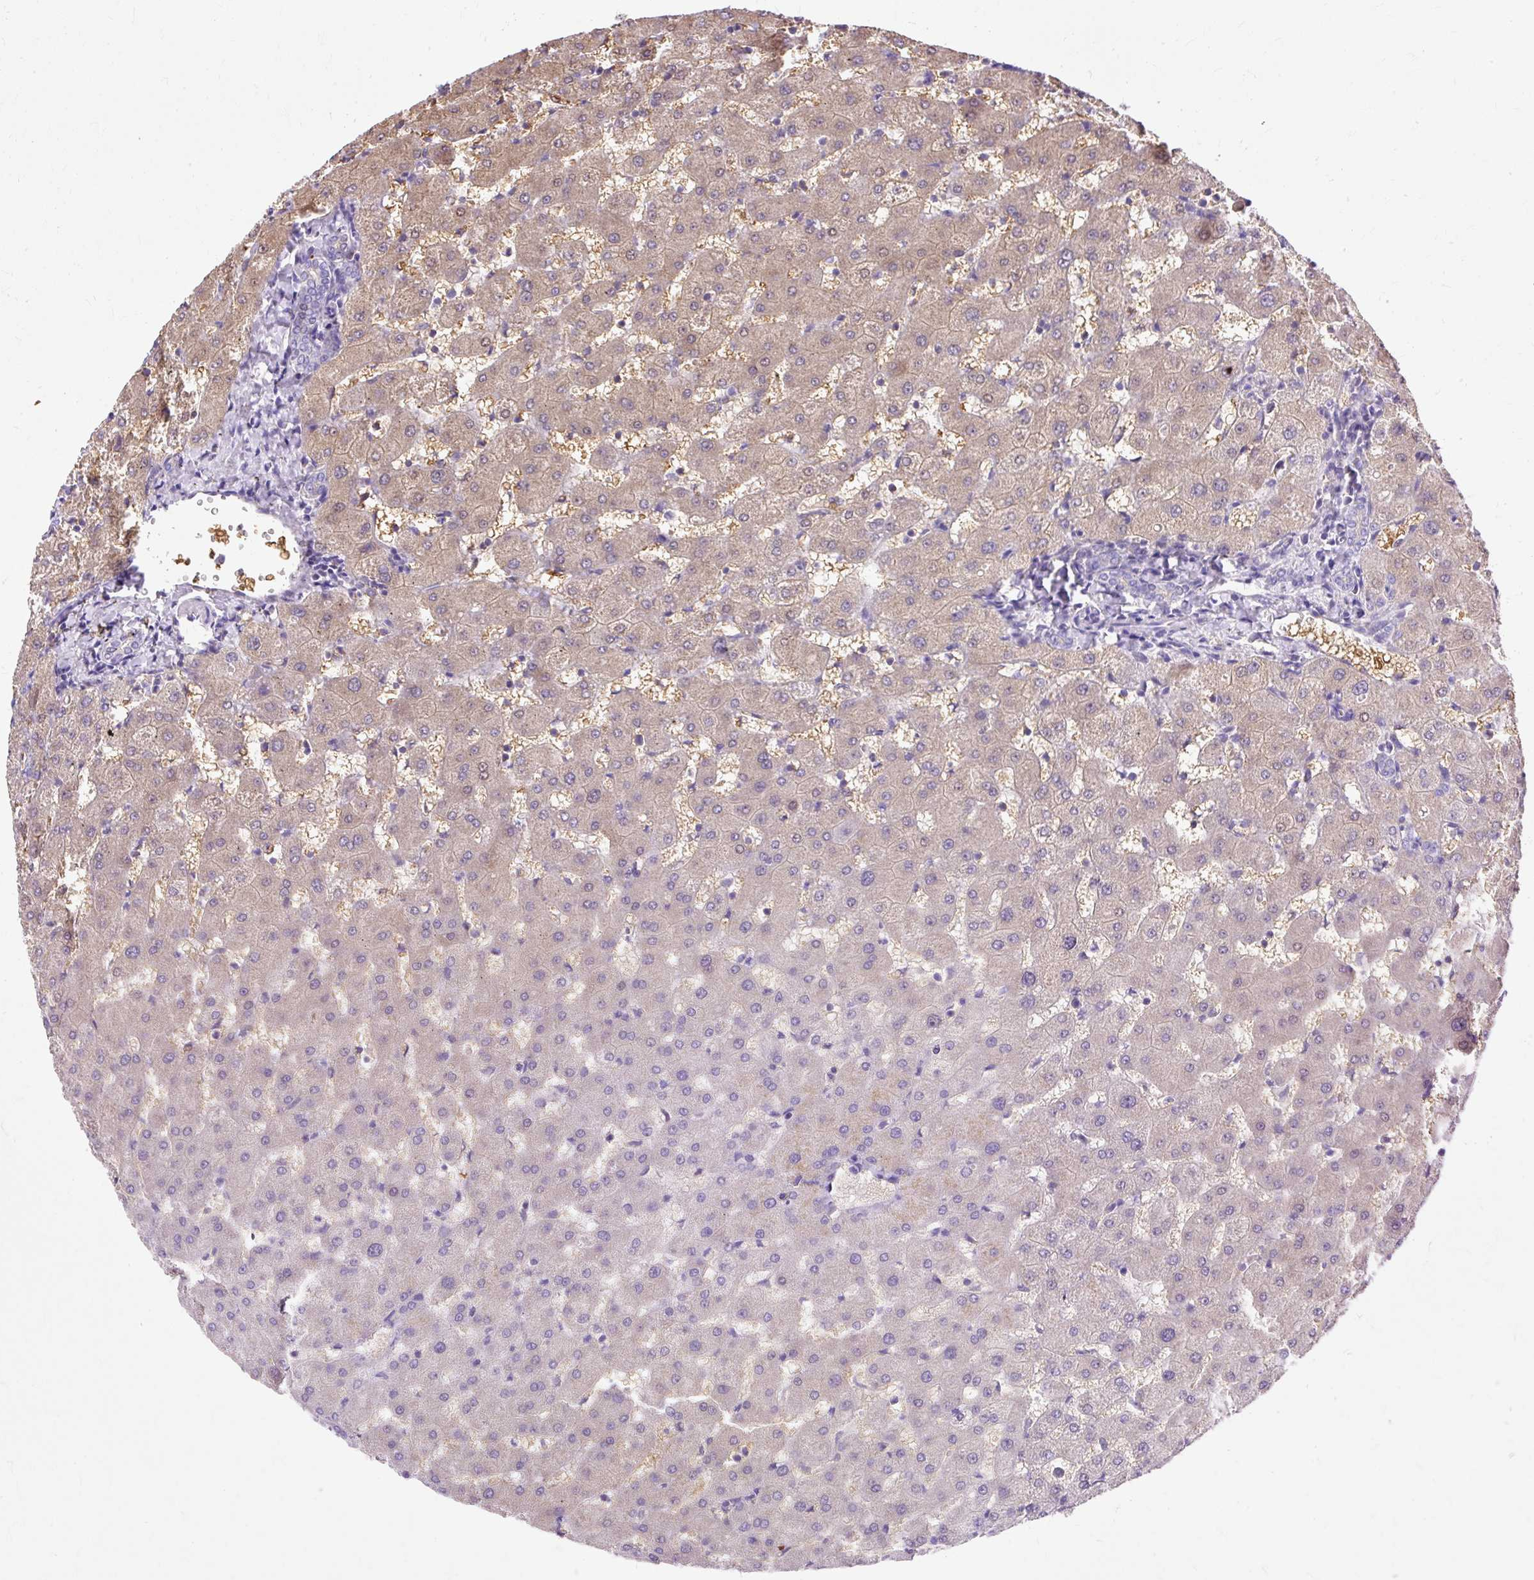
{"staining": {"intensity": "weak", "quantity": "<25%", "location": "nuclear"}, "tissue": "liver", "cell_type": "Cholangiocytes", "image_type": "normal", "snomed": [{"axis": "morphology", "description": "Normal tissue, NOS"}, {"axis": "topography", "description": "Liver"}], "caption": "Liver was stained to show a protein in brown. There is no significant positivity in cholangiocytes. (Brightfield microscopy of DAB (3,3'-diaminobenzidine) immunohistochemistry at high magnification).", "gene": "MYO6", "patient": {"sex": "female", "age": 63}}